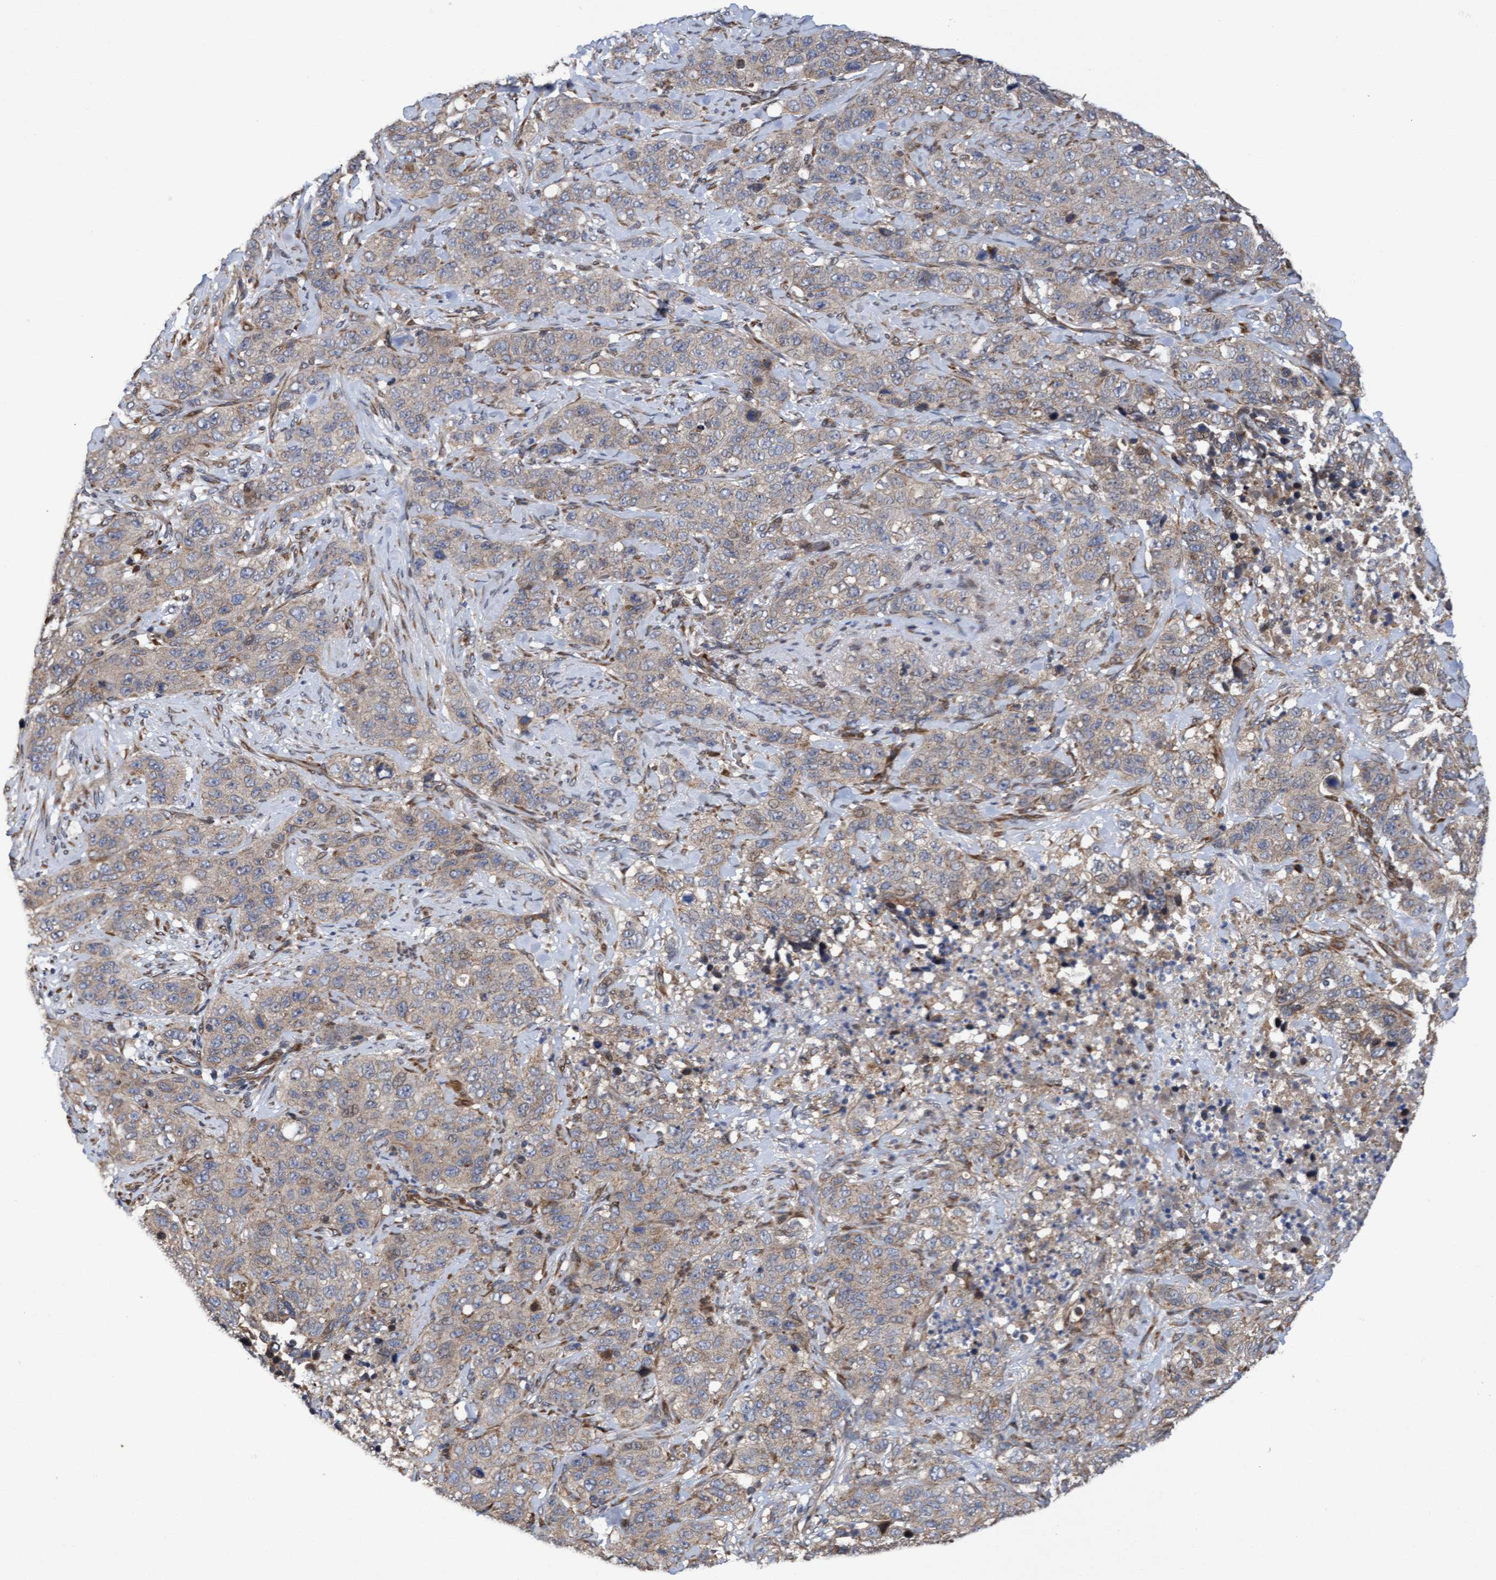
{"staining": {"intensity": "weak", "quantity": "25%-75%", "location": "cytoplasmic/membranous"}, "tissue": "stomach cancer", "cell_type": "Tumor cells", "image_type": "cancer", "snomed": [{"axis": "morphology", "description": "Adenocarcinoma, NOS"}, {"axis": "topography", "description": "Stomach"}], "caption": "About 25%-75% of tumor cells in human stomach cancer display weak cytoplasmic/membranous protein staining as visualized by brown immunohistochemical staining.", "gene": "ELP5", "patient": {"sex": "male", "age": 48}}